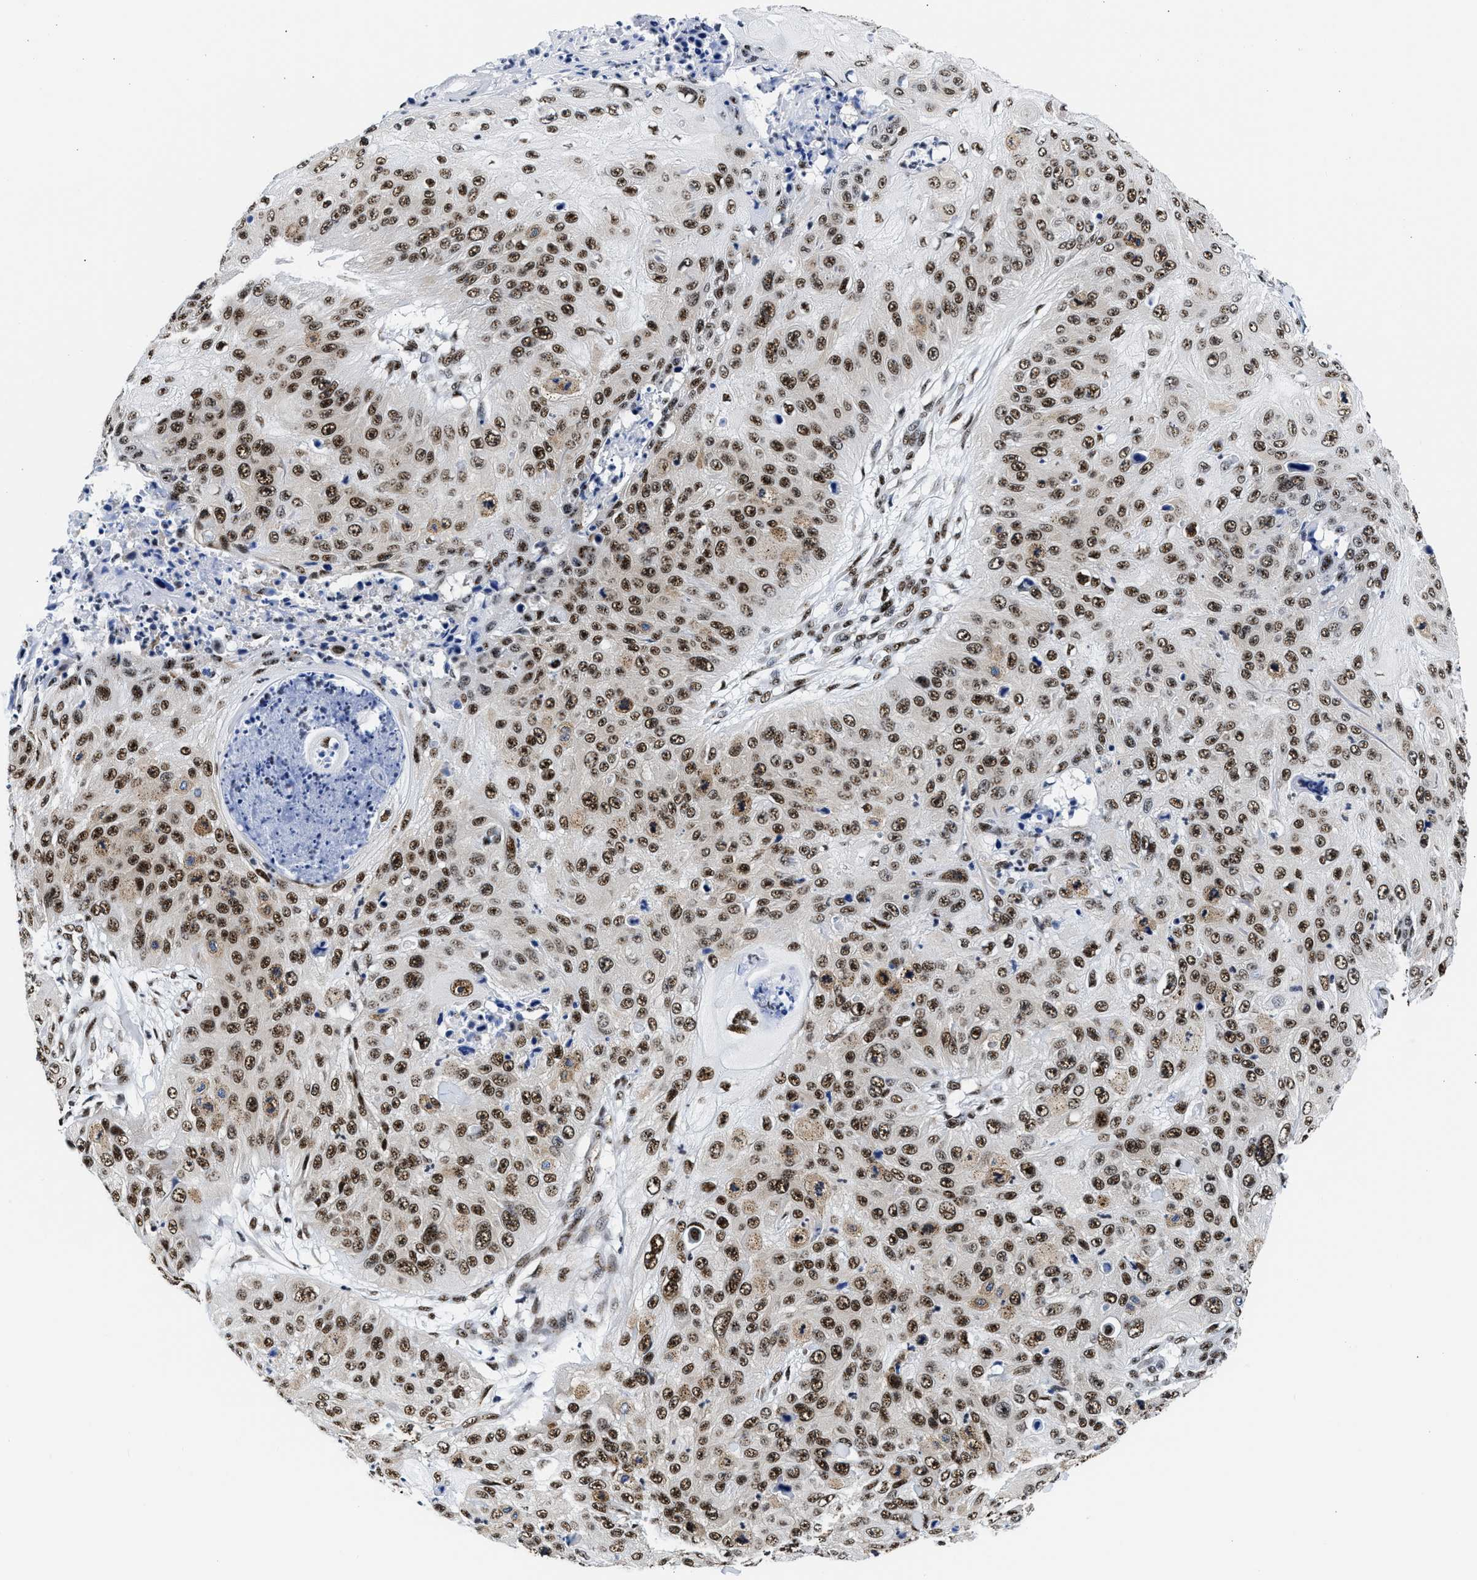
{"staining": {"intensity": "strong", "quantity": ">75%", "location": "nuclear"}, "tissue": "skin cancer", "cell_type": "Tumor cells", "image_type": "cancer", "snomed": [{"axis": "morphology", "description": "Squamous cell carcinoma, NOS"}, {"axis": "topography", "description": "Skin"}], "caption": "Immunohistochemistry histopathology image of neoplastic tissue: human skin cancer stained using immunohistochemistry (IHC) reveals high levels of strong protein expression localized specifically in the nuclear of tumor cells, appearing as a nuclear brown color.", "gene": "RBM8A", "patient": {"sex": "female", "age": 80}}